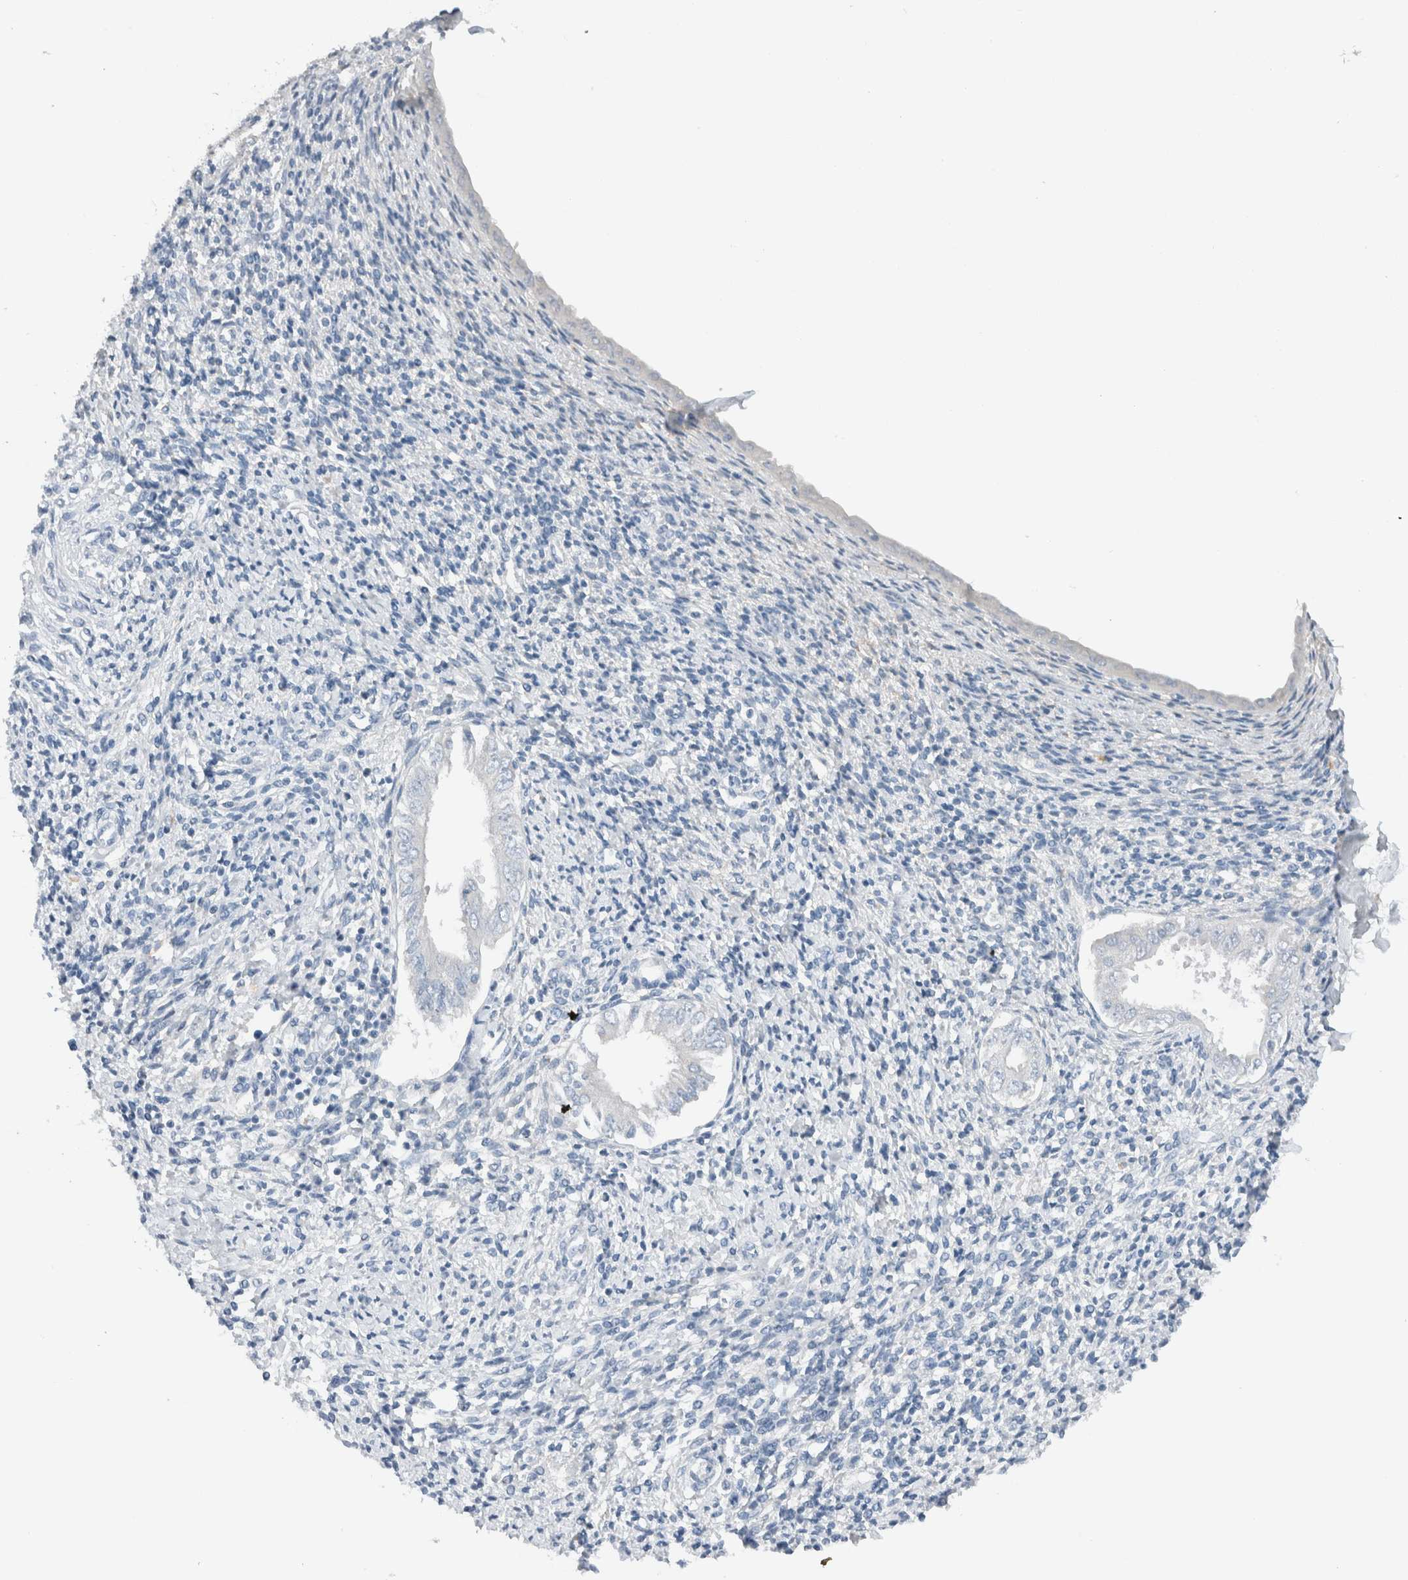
{"staining": {"intensity": "negative", "quantity": "none", "location": "none"}, "tissue": "endometrium", "cell_type": "Cells in endometrial stroma", "image_type": "normal", "snomed": [{"axis": "morphology", "description": "Normal tissue, NOS"}, {"axis": "topography", "description": "Endometrium"}], "caption": "DAB immunohistochemical staining of unremarkable endometrium shows no significant positivity in cells in endometrial stroma.", "gene": "DUOX1", "patient": {"sex": "female", "age": 66}}